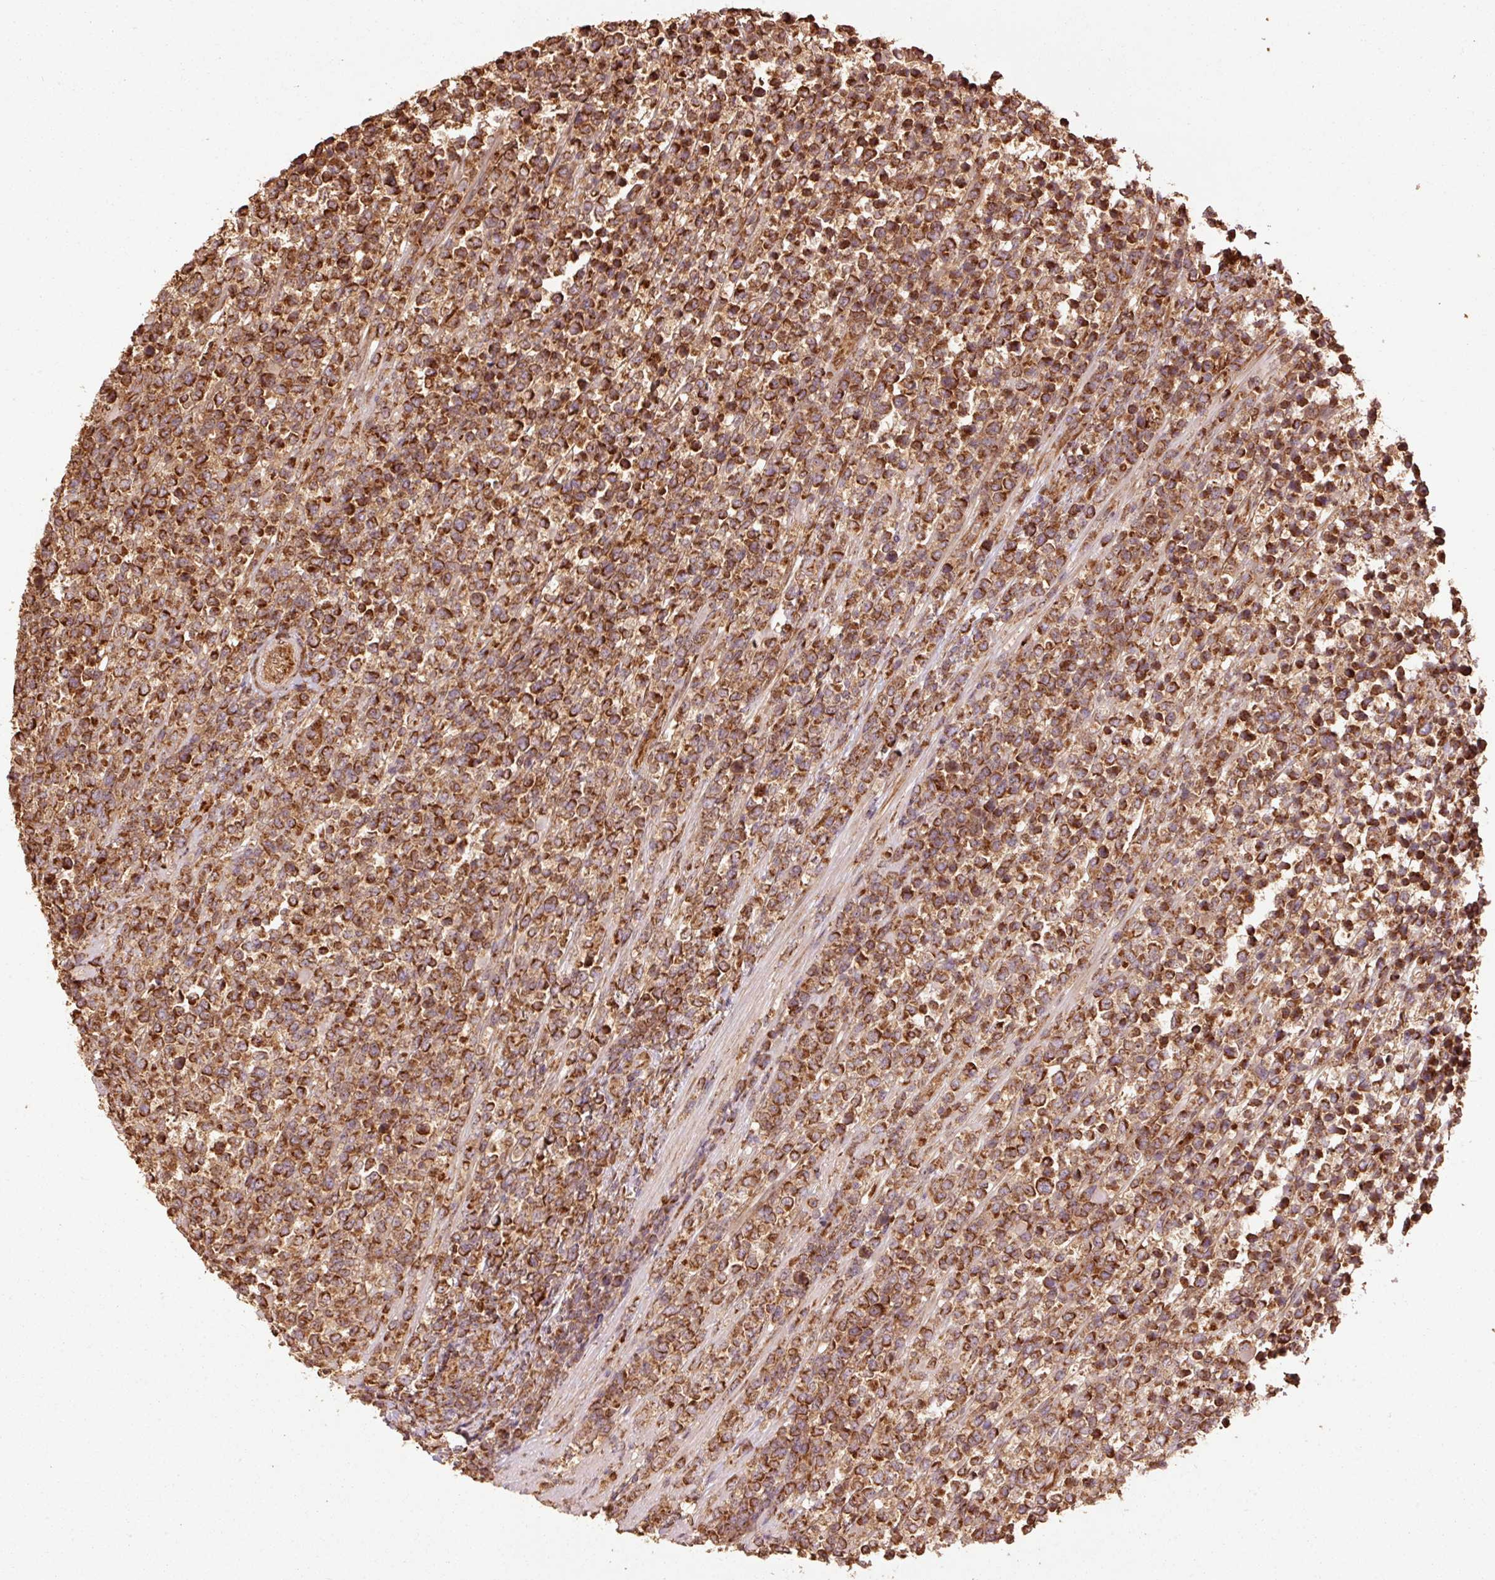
{"staining": {"intensity": "strong", "quantity": ">75%", "location": "cytoplasmic/membranous"}, "tissue": "lymphoma", "cell_type": "Tumor cells", "image_type": "cancer", "snomed": [{"axis": "morphology", "description": "Malignant lymphoma, non-Hodgkin's type, High grade"}, {"axis": "topography", "description": "Soft tissue"}], "caption": "Approximately >75% of tumor cells in human high-grade malignant lymphoma, non-Hodgkin's type demonstrate strong cytoplasmic/membranous protein staining as visualized by brown immunohistochemical staining.", "gene": "MRPL16", "patient": {"sex": "female", "age": 56}}